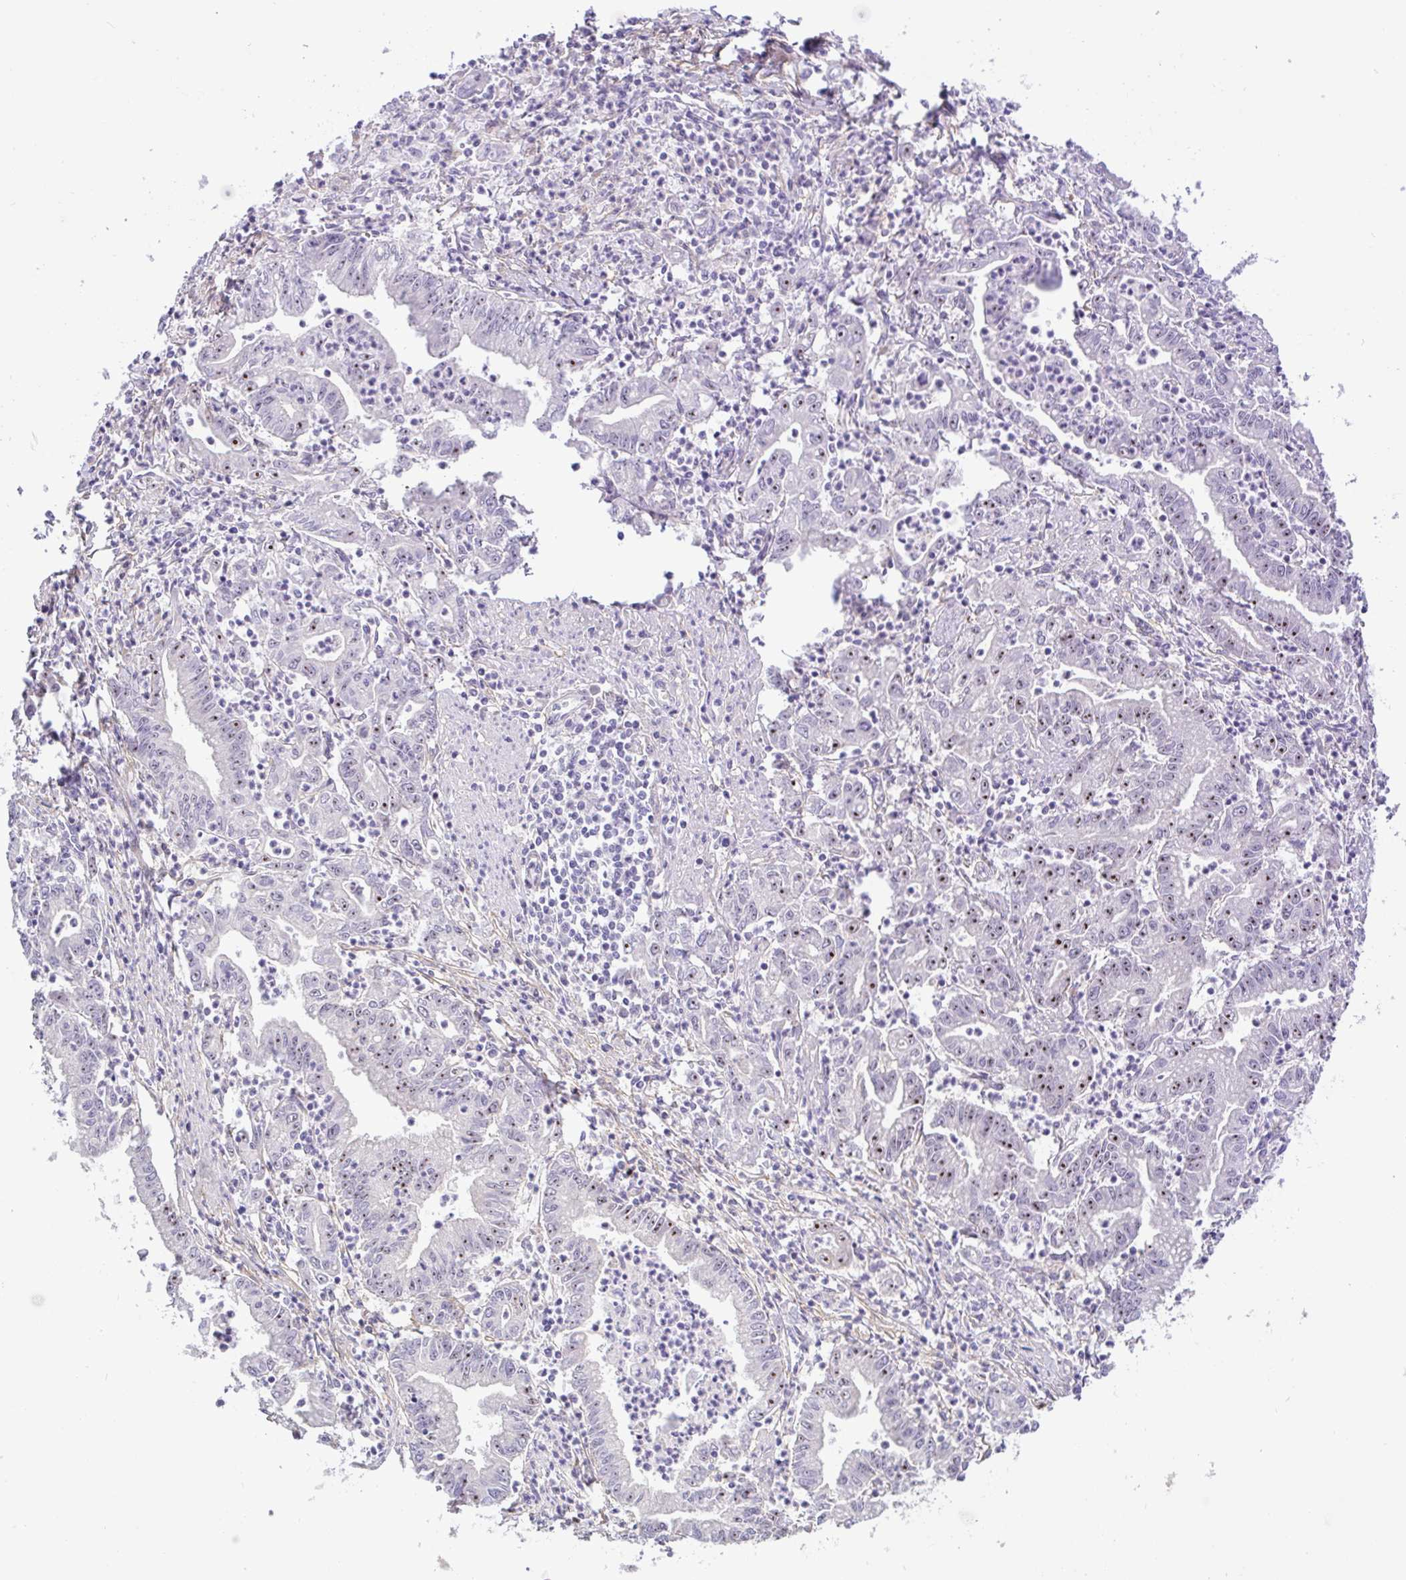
{"staining": {"intensity": "strong", "quantity": "<25%", "location": "nuclear"}, "tissue": "stomach cancer", "cell_type": "Tumor cells", "image_type": "cancer", "snomed": [{"axis": "morphology", "description": "Adenocarcinoma, NOS"}, {"axis": "topography", "description": "Stomach, upper"}], "caption": "Immunohistochemistry (IHC) (DAB) staining of human stomach adenocarcinoma reveals strong nuclear protein positivity in approximately <25% of tumor cells. Using DAB (brown) and hematoxylin (blue) stains, captured at high magnification using brightfield microscopy.", "gene": "MXRA8", "patient": {"sex": "female", "age": 79}}